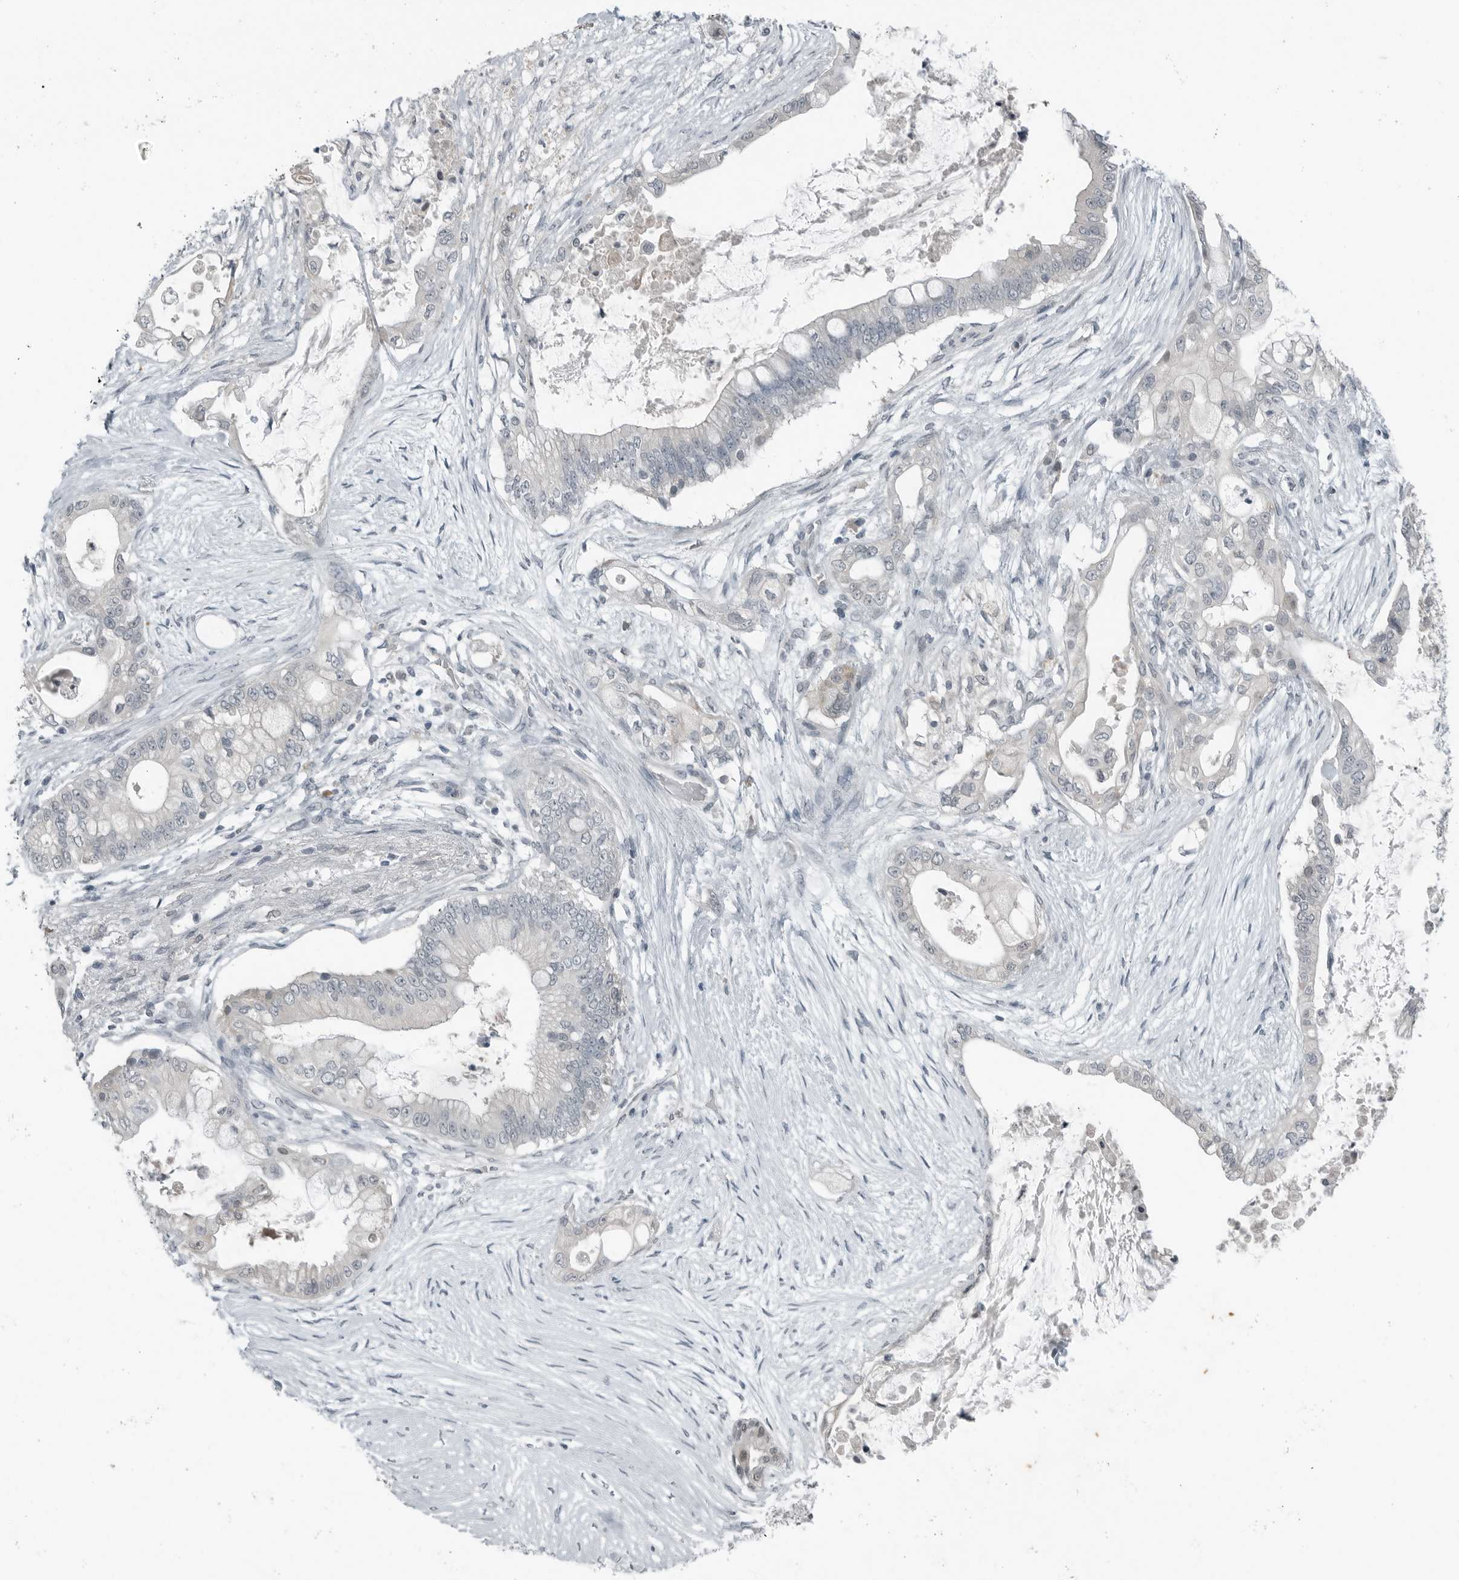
{"staining": {"intensity": "negative", "quantity": "none", "location": "none"}, "tissue": "pancreatic cancer", "cell_type": "Tumor cells", "image_type": "cancer", "snomed": [{"axis": "morphology", "description": "Adenocarcinoma, NOS"}, {"axis": "topography", "description": "Pancreas"}], "caption": "Immunohistochemistry of human pancreatic cancer displays no positivity in tumor cells. The staining was performed using DAB (3,3'-diaminobenzidine) to visualize the protein expression in brown, while the nuclei were stained in blue with hematoxylin (Magnification: 20x).", "gene": "KYAT1", "patient": {"sex": "male", "age": 53}}